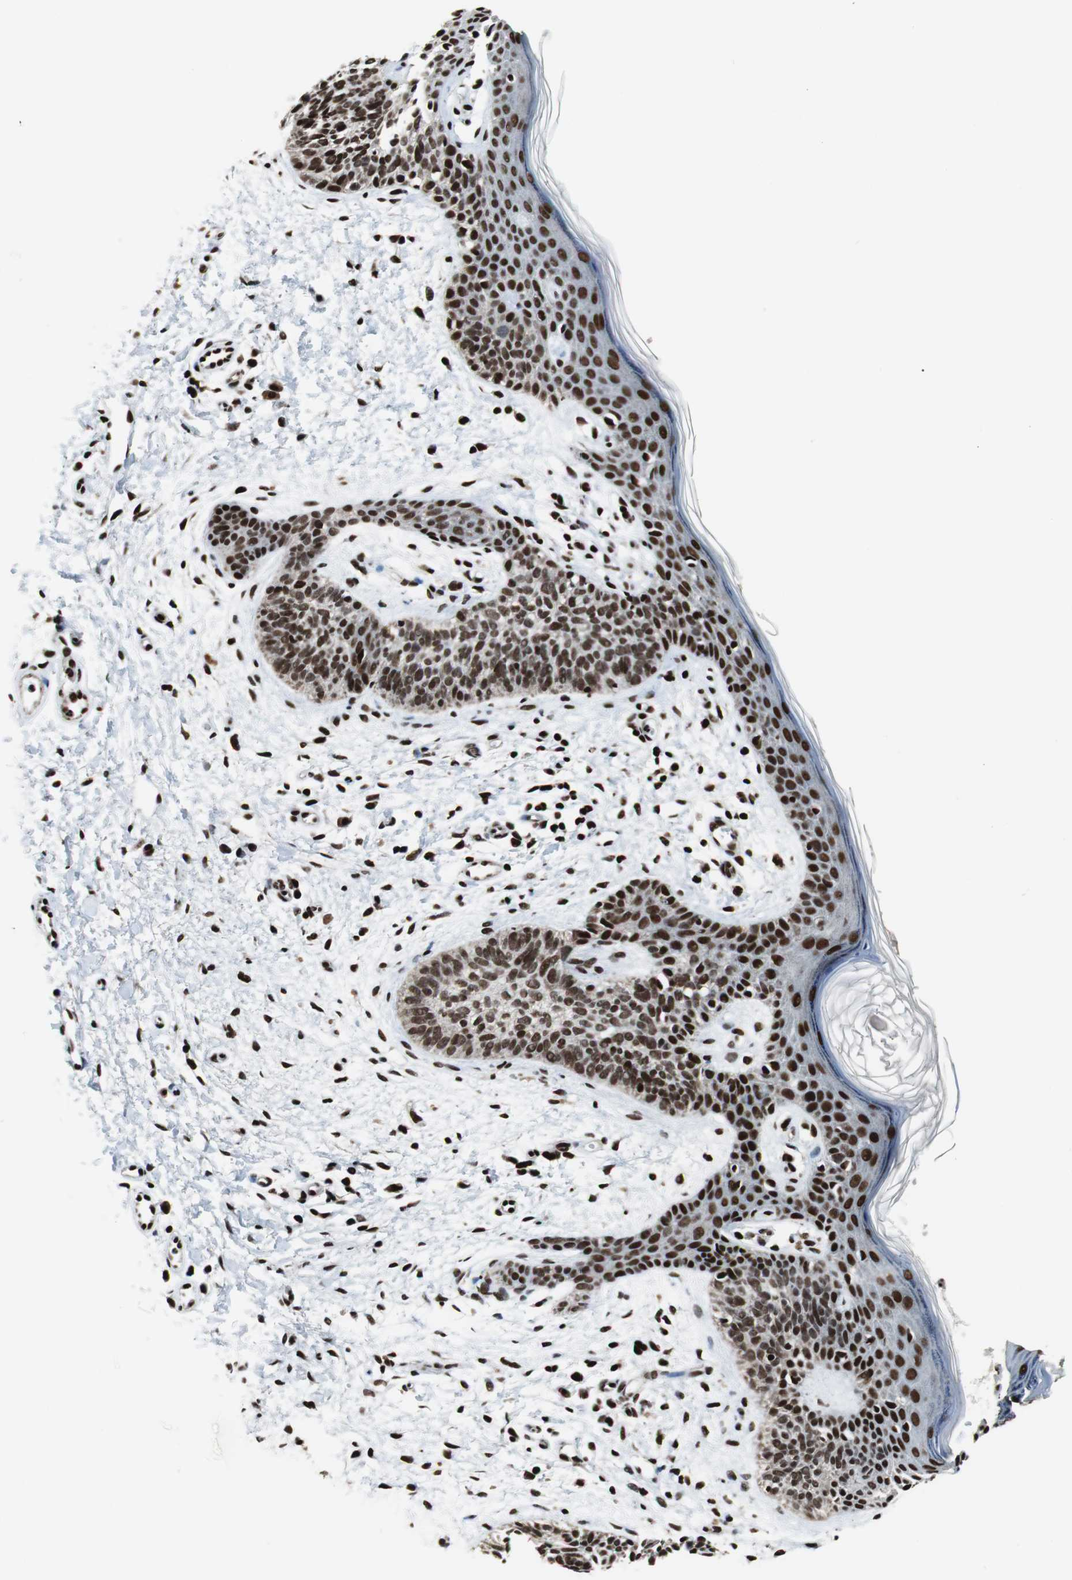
{"staining": {"intensity": "strong", "quantity": ">75%", "location": "nuclear"}, "tissue": "skin cancer", "cell_type": "Tumor cells", "image_type": "cancer", "snomed": [{"axis": "morphology", "description": "Normal tissue, NOS"}, {"axis": "morphology", "description": "Basal cell carcinoma"}, {"axis": "topography", "description": "Skin"}], "caption": "Skin cancer stained for a protein reveals strong nuclear positivity in tumor cells. Nuclei are stained in blue.", "gene": "HDAC1", "patient": {"sex": "female", "age": 69}}